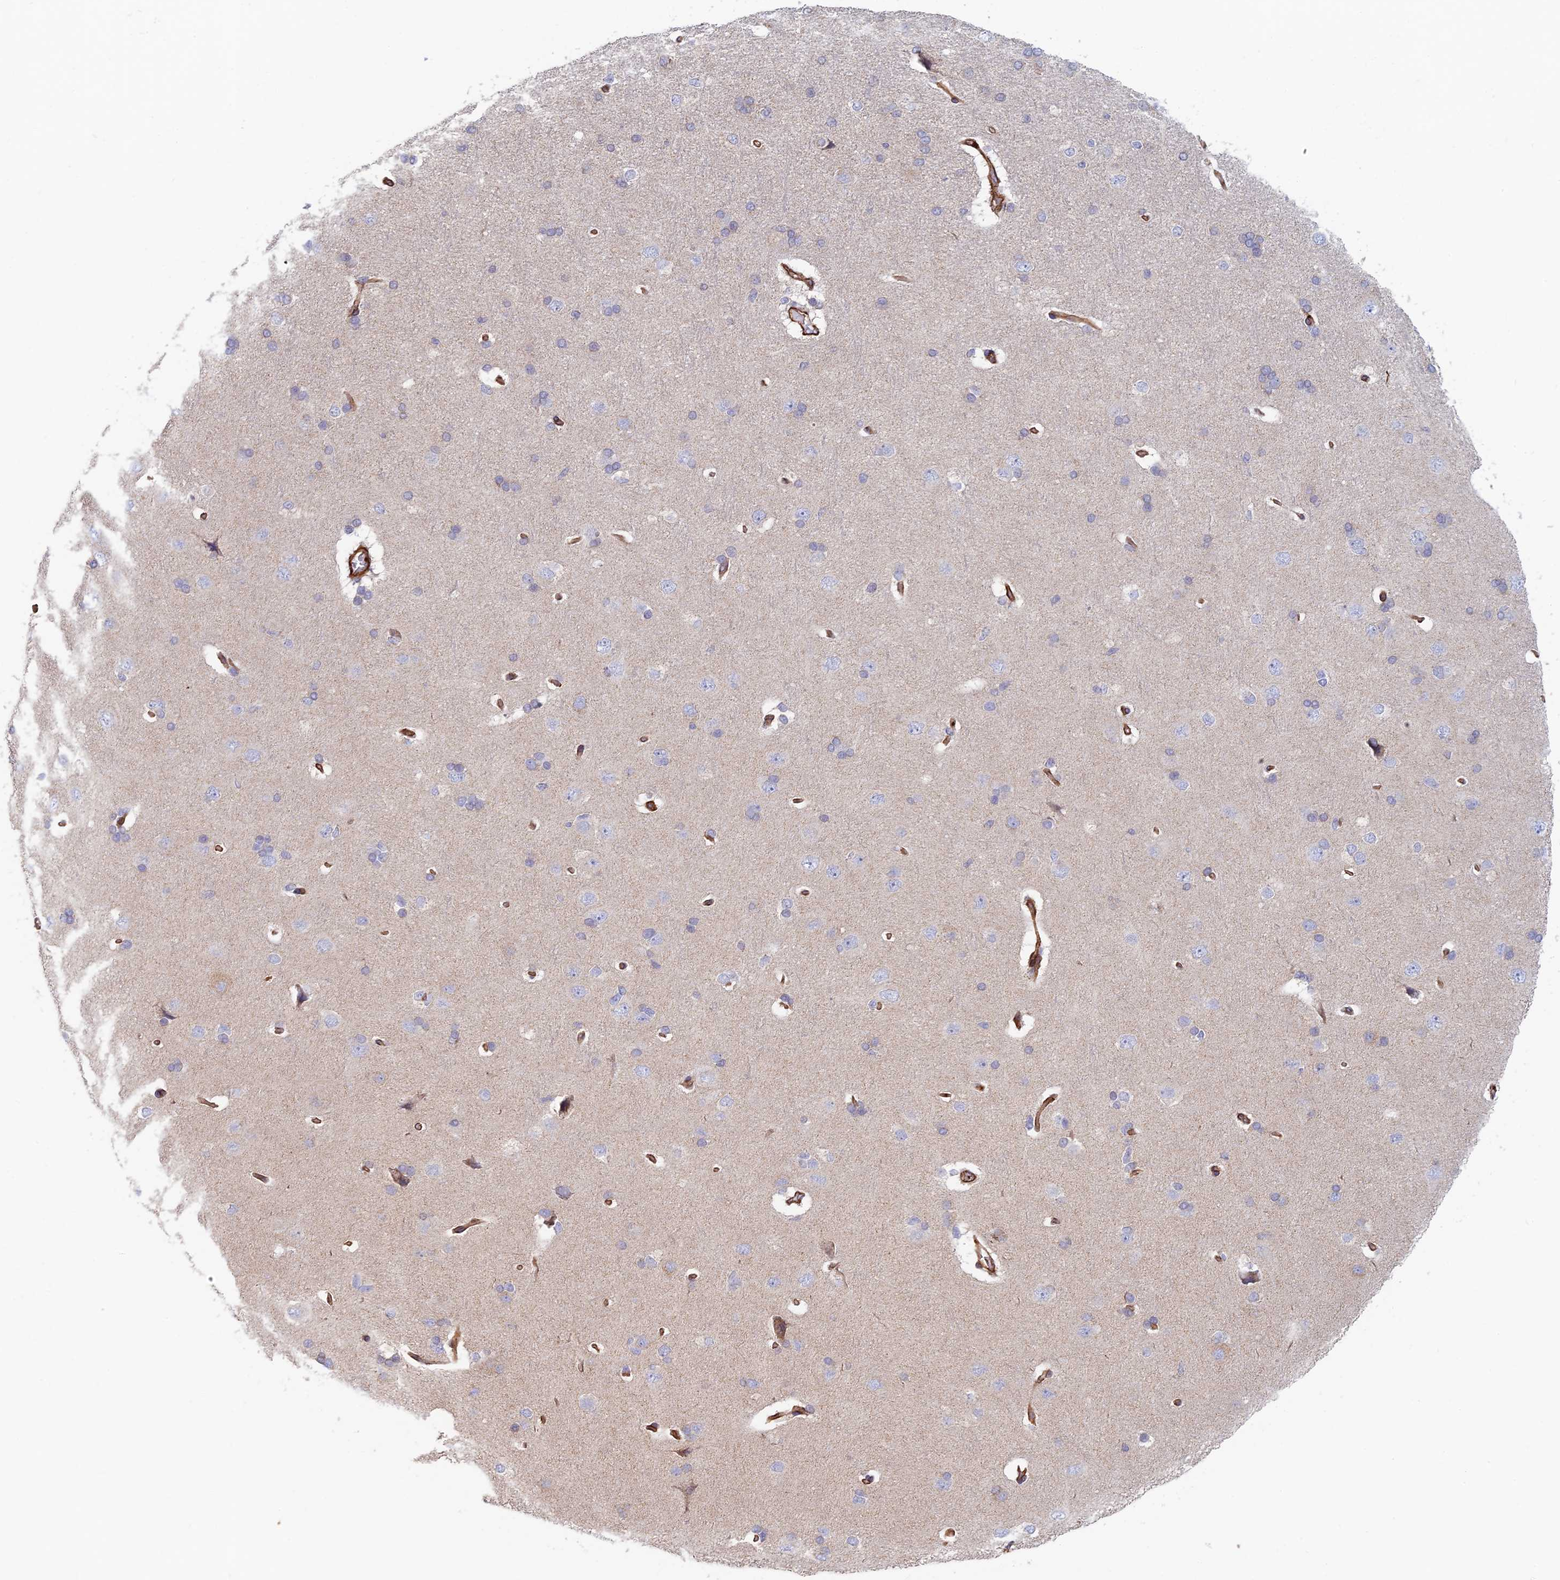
{"staining": {"intensity": "strong", "quantity": ">75%", "location": "cytoplasmic/membranous"}, "tissue": "cerebral cortex", "cell_type": "Endothelial cells", "image_type": "normal", "snomed": [{"axis": "morphology", "description": "Normal tissue, NOS"}, {"axis": "topography", "description": "Cerebral cortex"}], "caption": "IHC (DAB) staining of unremarkable cerebral cortex displays strong cytoplasmic/membranous protein expression in about >75% of endothelial cells.", "gene": "PAK4", "patient": {"sex": "male", "age": 62}}